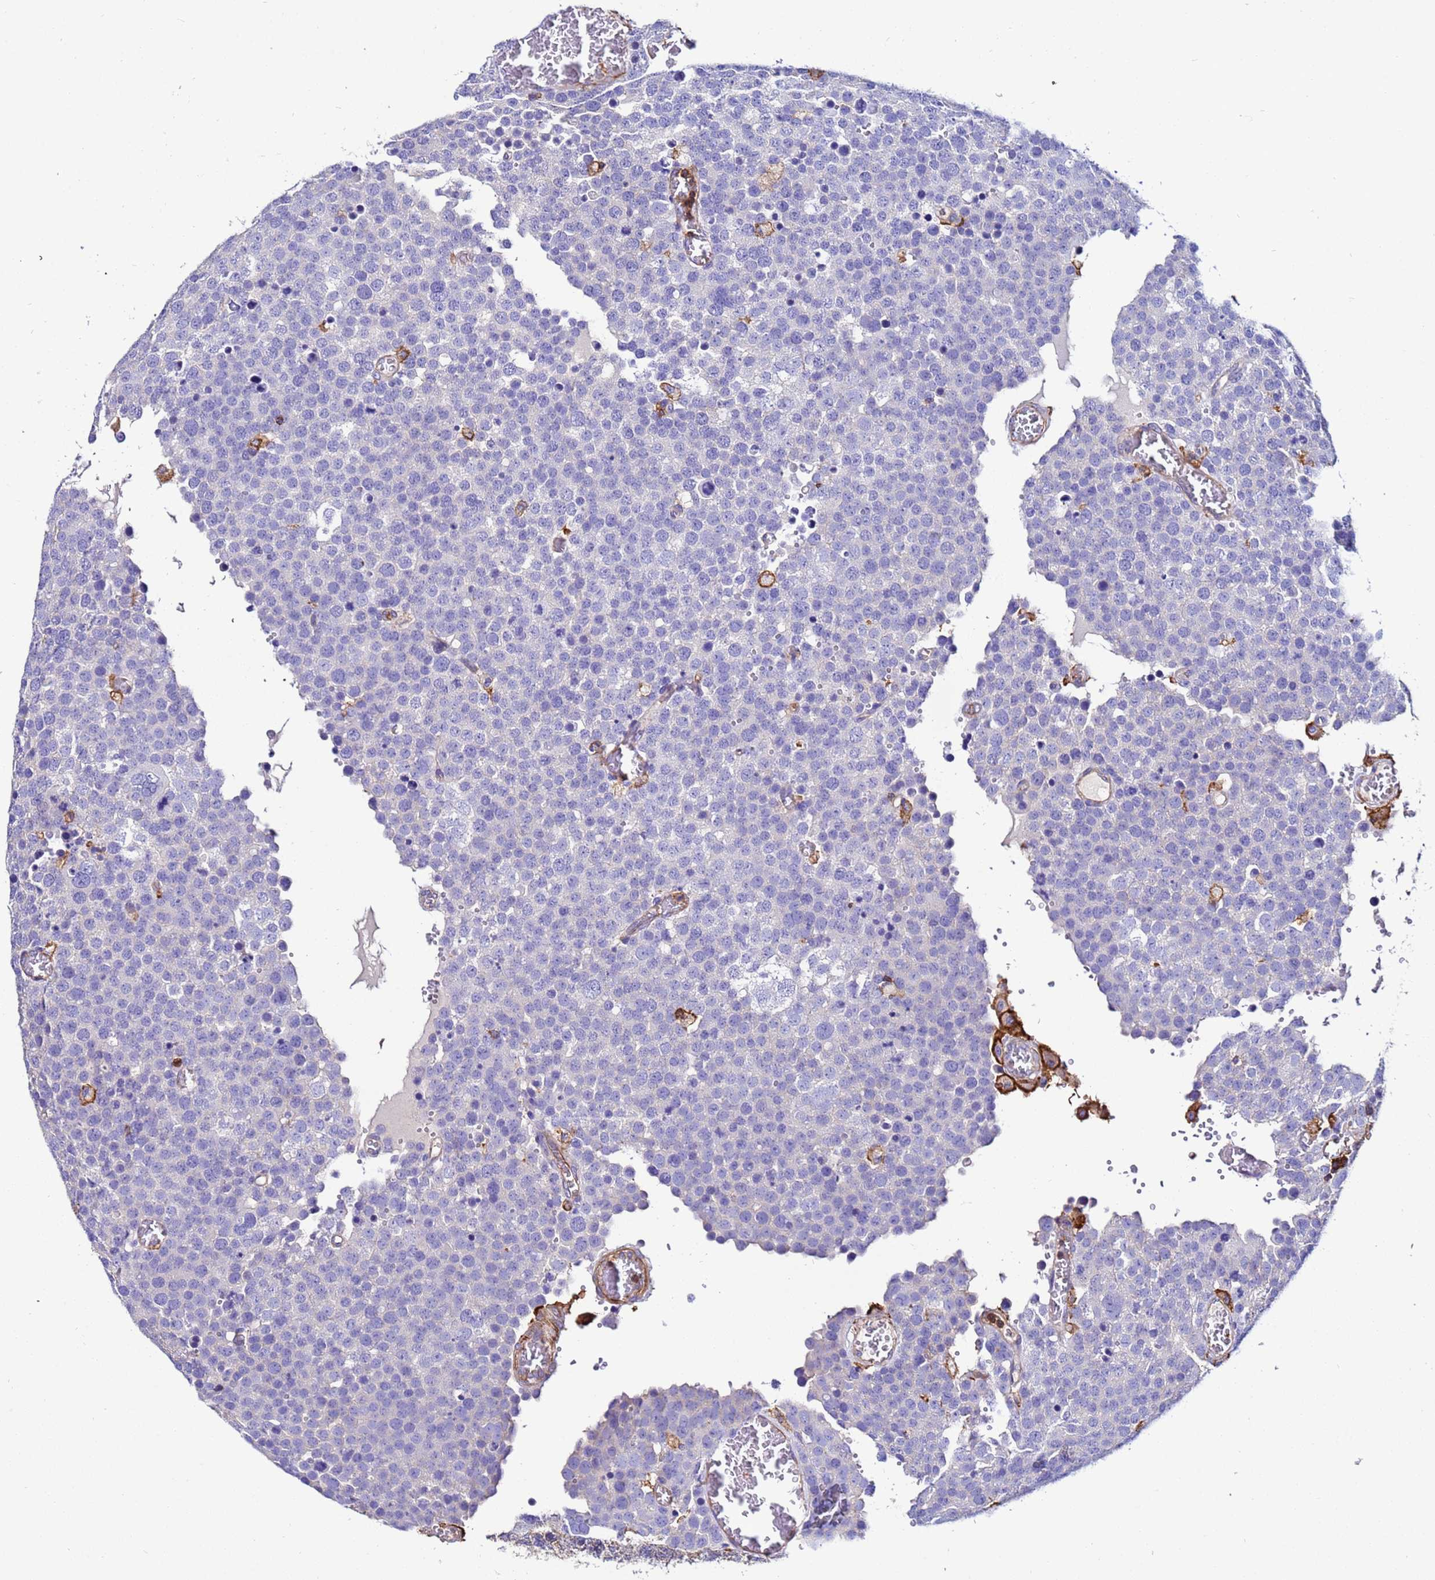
{"staining": {"intensity": "negative", "quantity": "none", "location": "none"}, "tissue": "testis cancer", "cell_type": "Tumor cells", "image_type": "cancer", "snomed": [{"axis": "morphology", "description": "Normal tissue, NOS"}, {"axis": "morphology", "description": "Seminoma, NOS"}, {"axis": "topography", "description": "Testis"}], "caption": "Tumor cells show no significant staining in testis cancer. Nuclei are stained in blue.", "gene": "ACTB", "patient": {"sex": "male", "age": 71}}